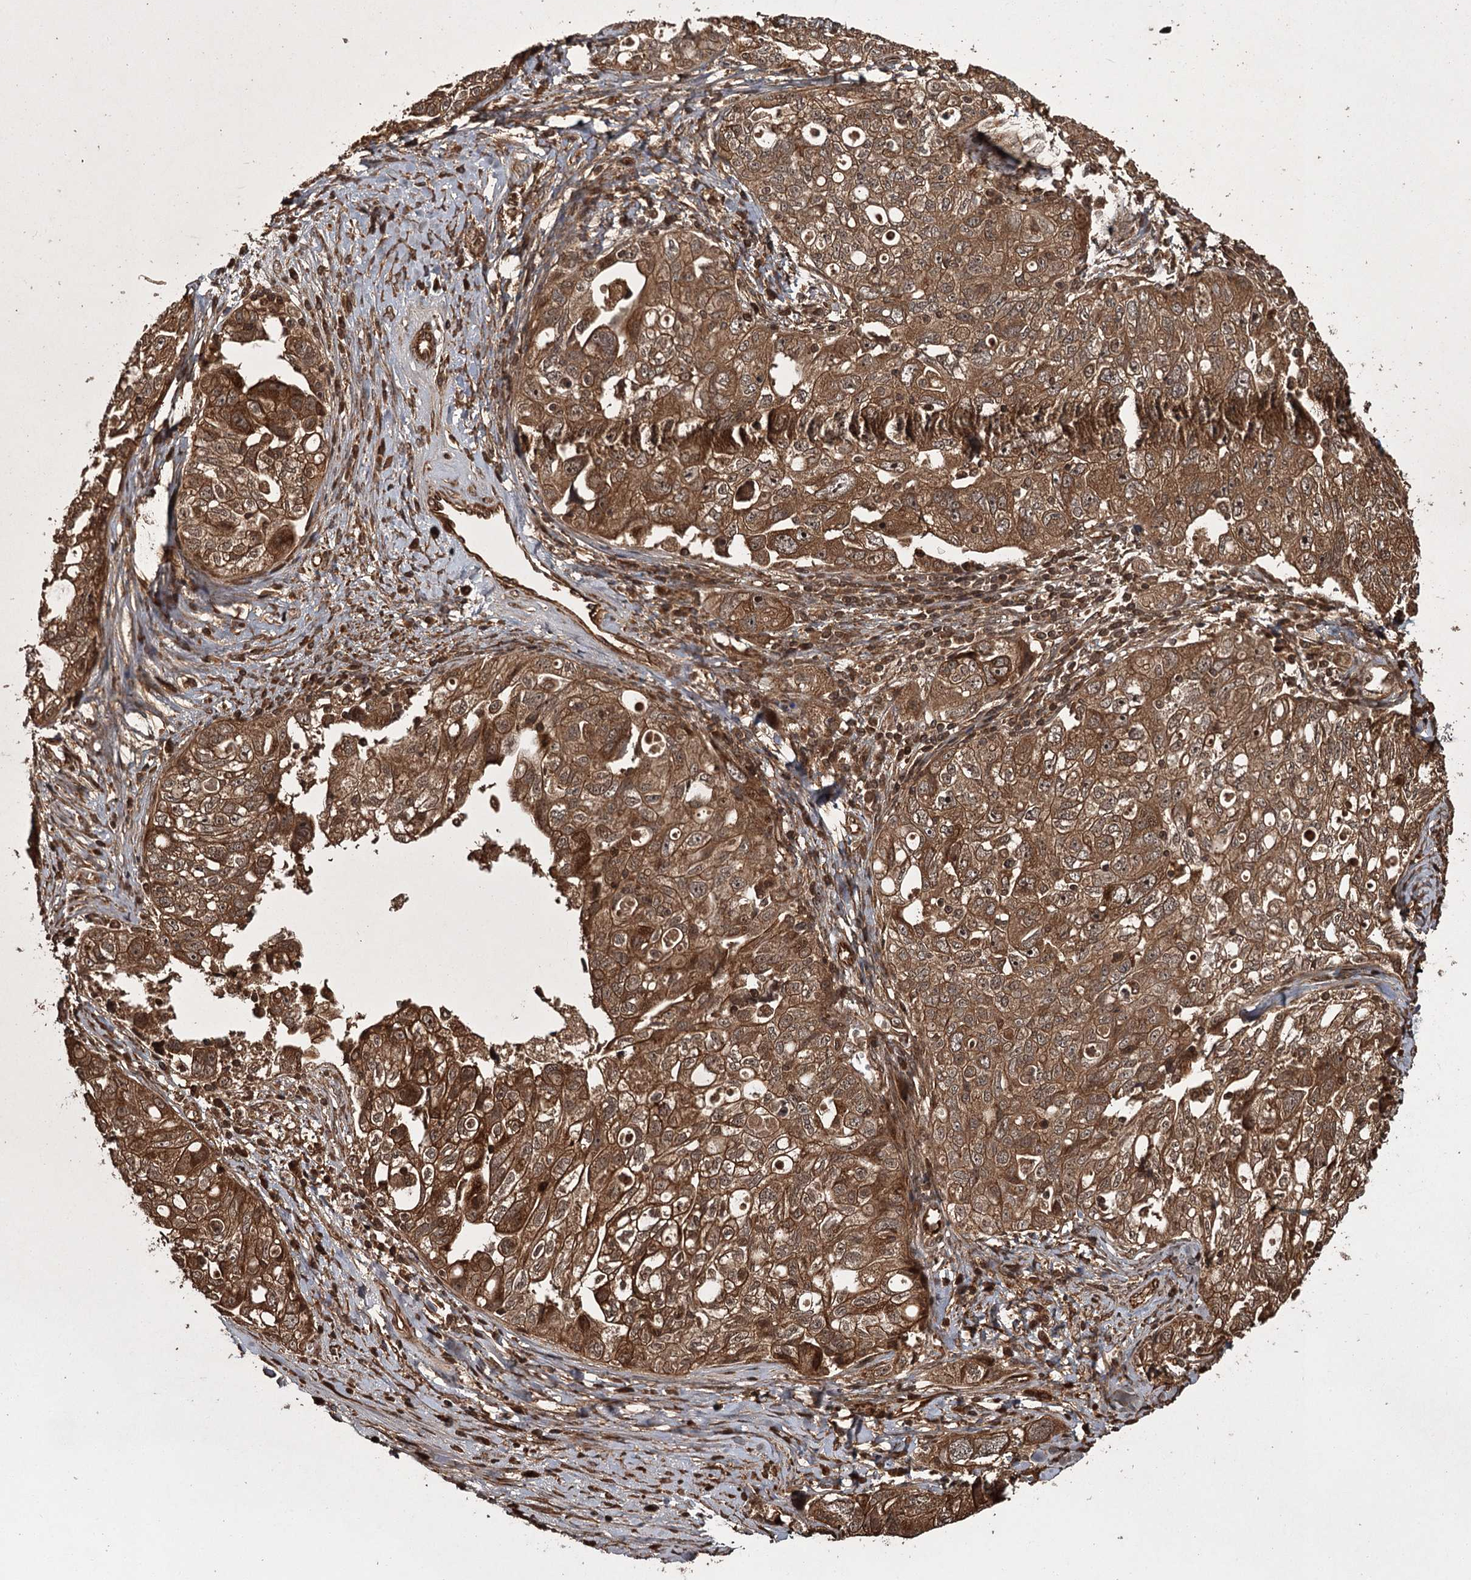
{"staining": {"intensity": "moderate", "quantity": ">75%", "location": "cytoplasmic/membranous"}, "tissue": "ovarian cancer", "cell_type": "Tumor cells", "image_type": "cancer", "snomed": [{"axis": "morphology", "description": "Carcinoma, NOS"}, {"axis": "morphology", "description": "Cystadenocarcinoma, serous, NOS"}, {"axis": "topography", "description": "Ovary"}], "caption": "Tumor cells show moderate cytoplasmic/membranous expression in about >75% of cells in ovarian cancer (serous cystadenocarcinoma).", "gene": "RPAP3", "patient": {"sex": "female", "age": 69}}